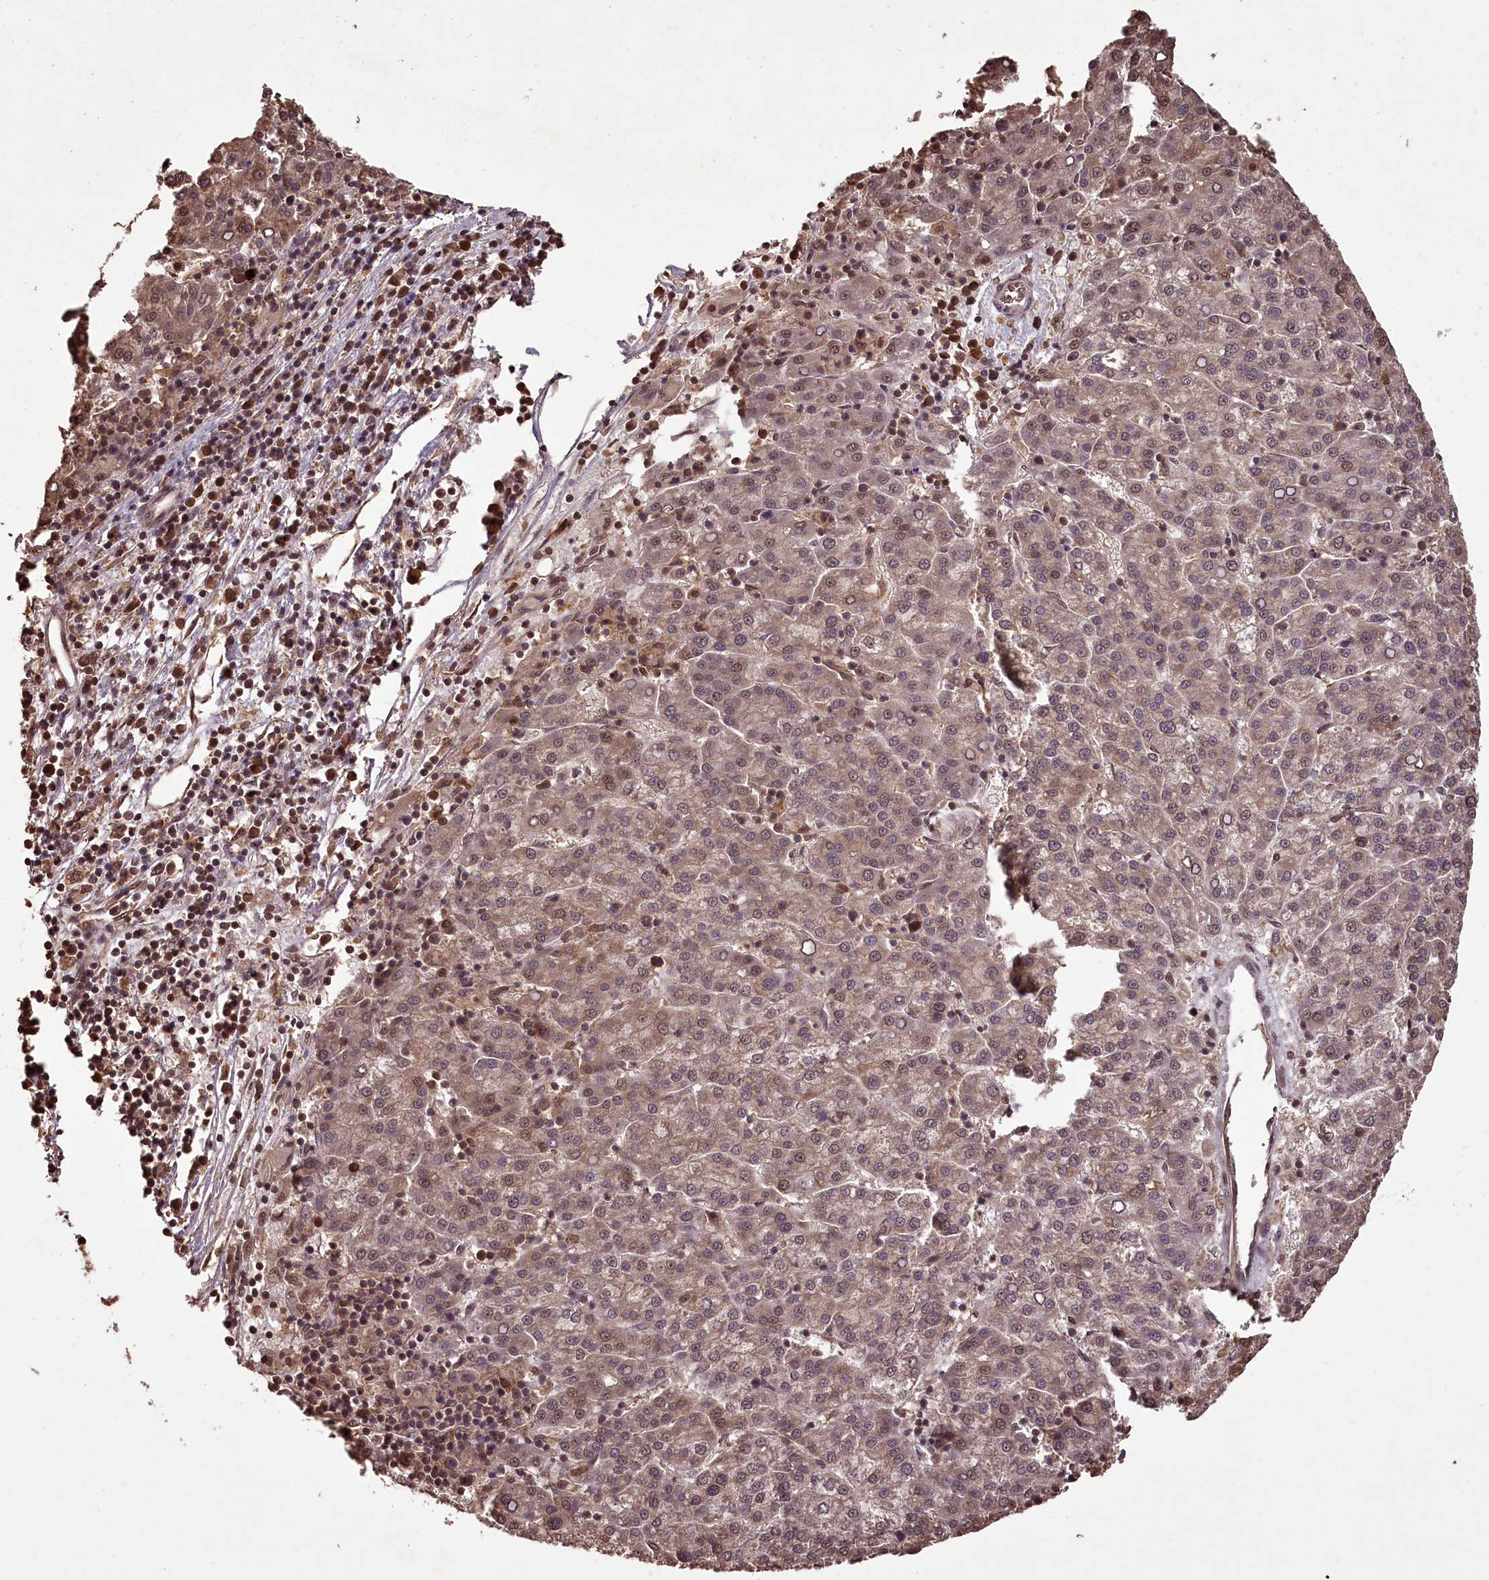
{"staining": {"intensity": "weak", "quantity": ">75%", "location": "cytoplasmic/membranous,nuclear"}, "tissue": "liver cancer", "cell_type": "Tumor cells", "image_type": "cancer", "snomed": [{"axis": "morphology", "description": "Carcinoma, Hepatocellular, NOS"}, {"axis": "topography", "description": "Liver"}], "caption": "A histopathology image of liver cancer (hepatocellular carcinoma) stained for a protein displays weak cytoplasmic/membranous and nuclear brown staining in tumor cells.", "gene": "NPRL2", "patient": {"sex": "female", "age": 58}}